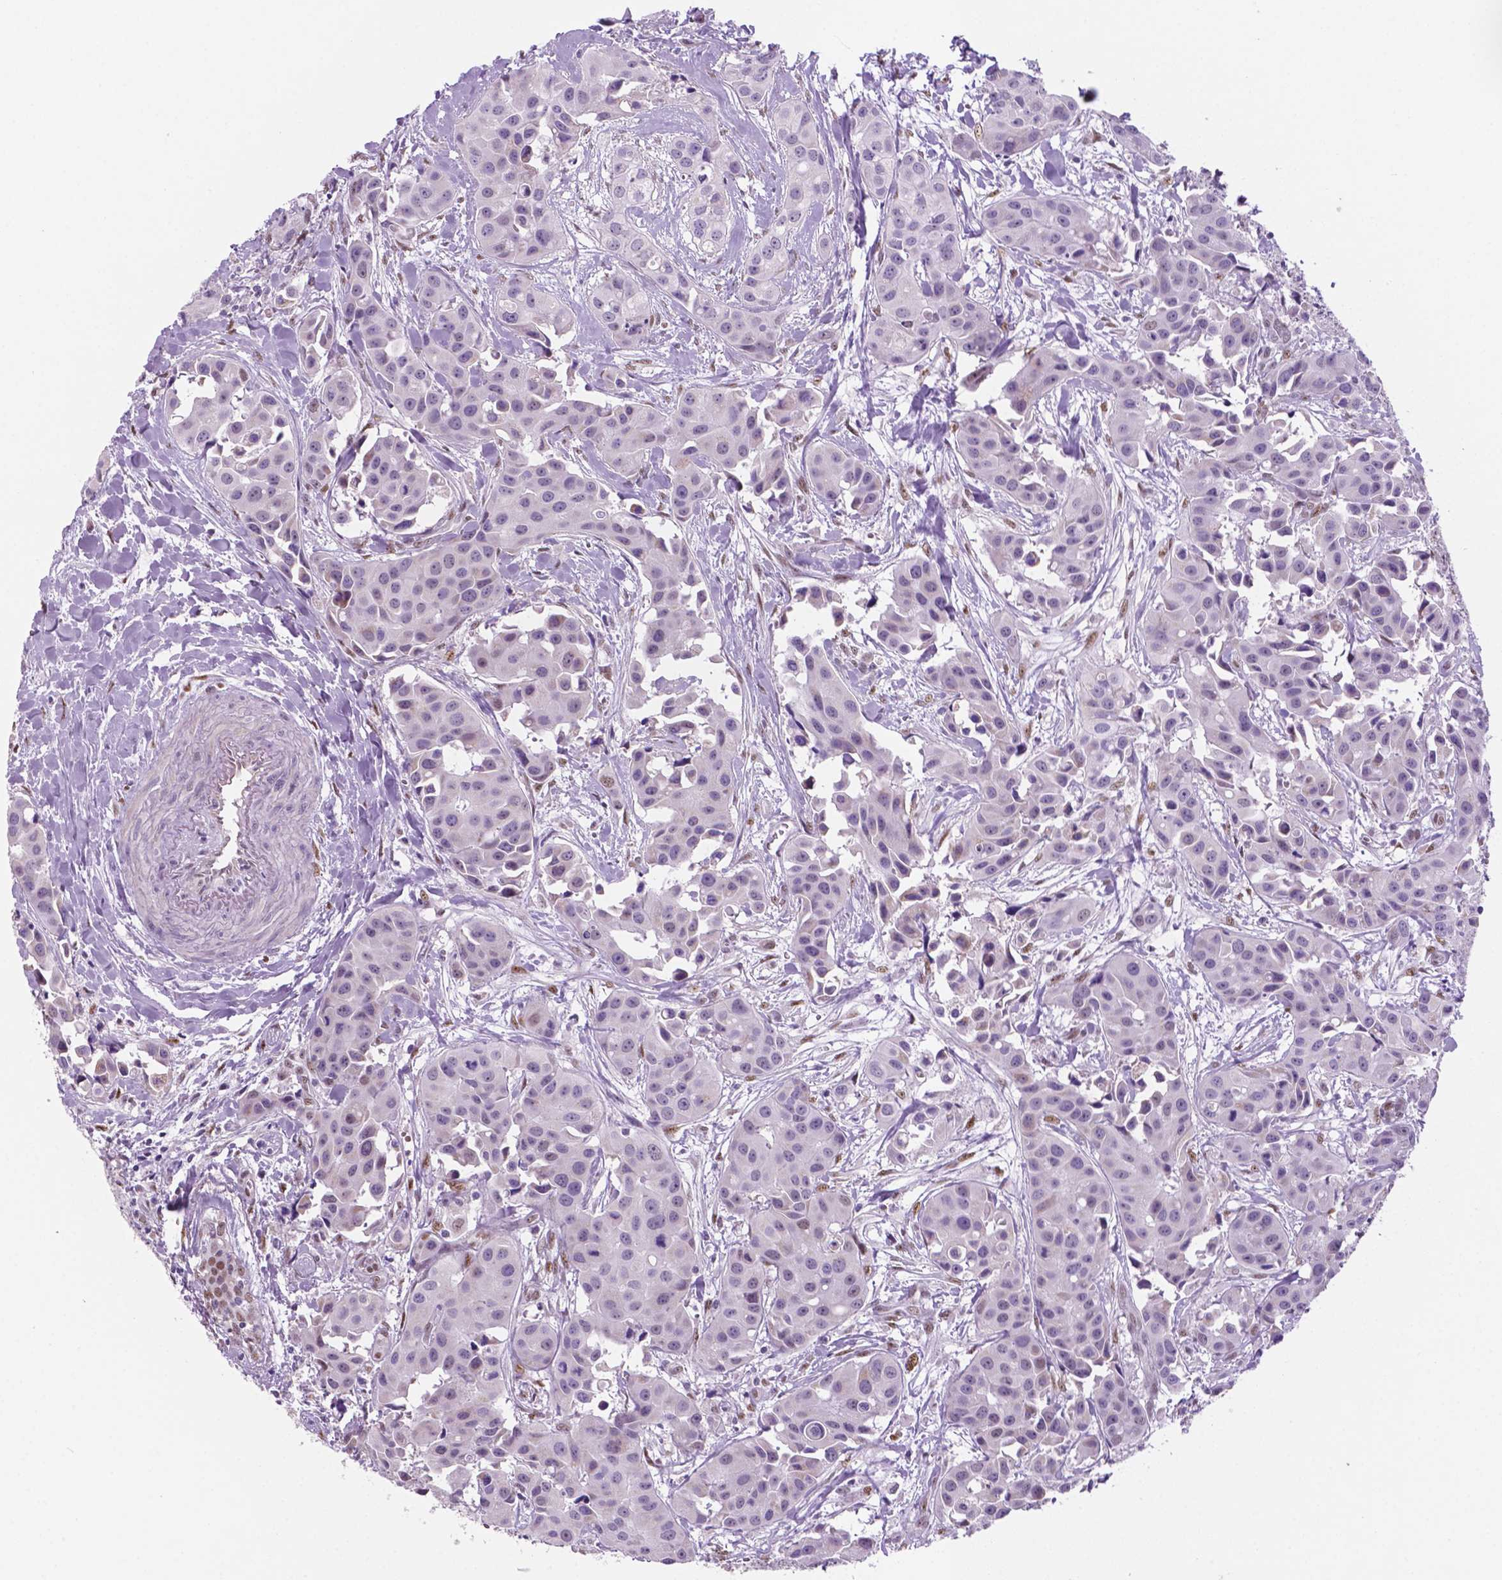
{"staining": {"intensity": "negative", "quantity": "none", "location": "none"}, "tissue": "head and neck cancer", "cell_type": "Tumor cells", "image_type": "cancer", "snomed": [{"axis": "morphology", "description": "Adenocarcinoma, NOS"}, {"axis": "topography", "description": "Head-Neck"}], "caption": "Tumor cells show no significant protein positivity in adenocarcinoma (head and neck).", "gene": "C18orf21", "patient": {"sex": "male", "age": 76}}